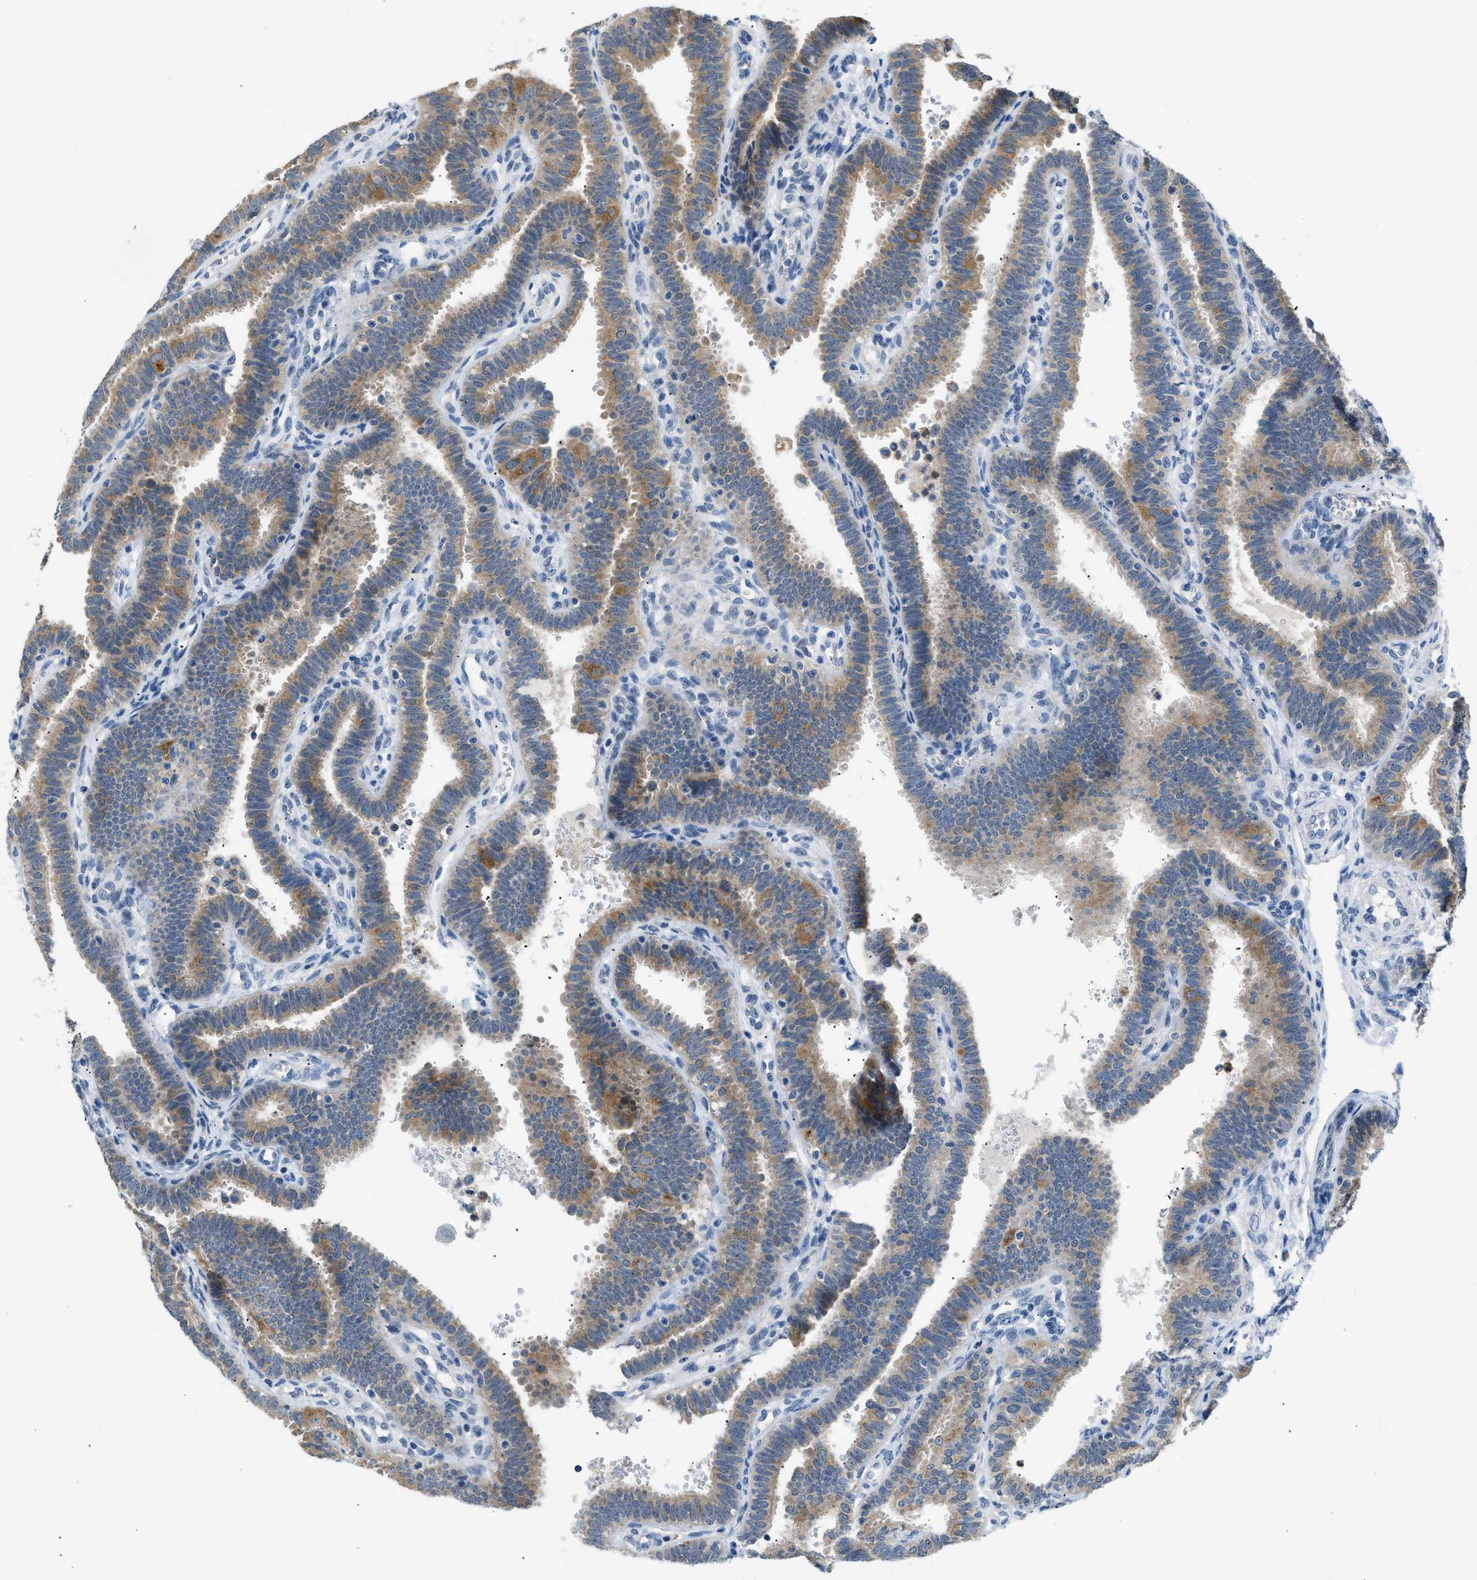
{"staining": {"intensity": "moderate", "quantity": ">75%", "location": "cytoplasmic/membranous"}, "tissue": "fallopian tube", "cell_type": "Glandular cells", "image_type": "normal", "snomed": [{"axis": "morphology", "description": "Normal tissue, NOS"}, {"axis": "topography", "description": "Fallopian tube"}, {"axis": "topography", "description": "Placenta"}], "caption": "Approximately >75% of glandular cells in benign fallopian tube demonstrate moderate cytoplasmic/membranous protein expression as visualized by brown immunohistochemical staining.", "gene": "TOMM34", "patient": {"sex": "female", "age": 34}}